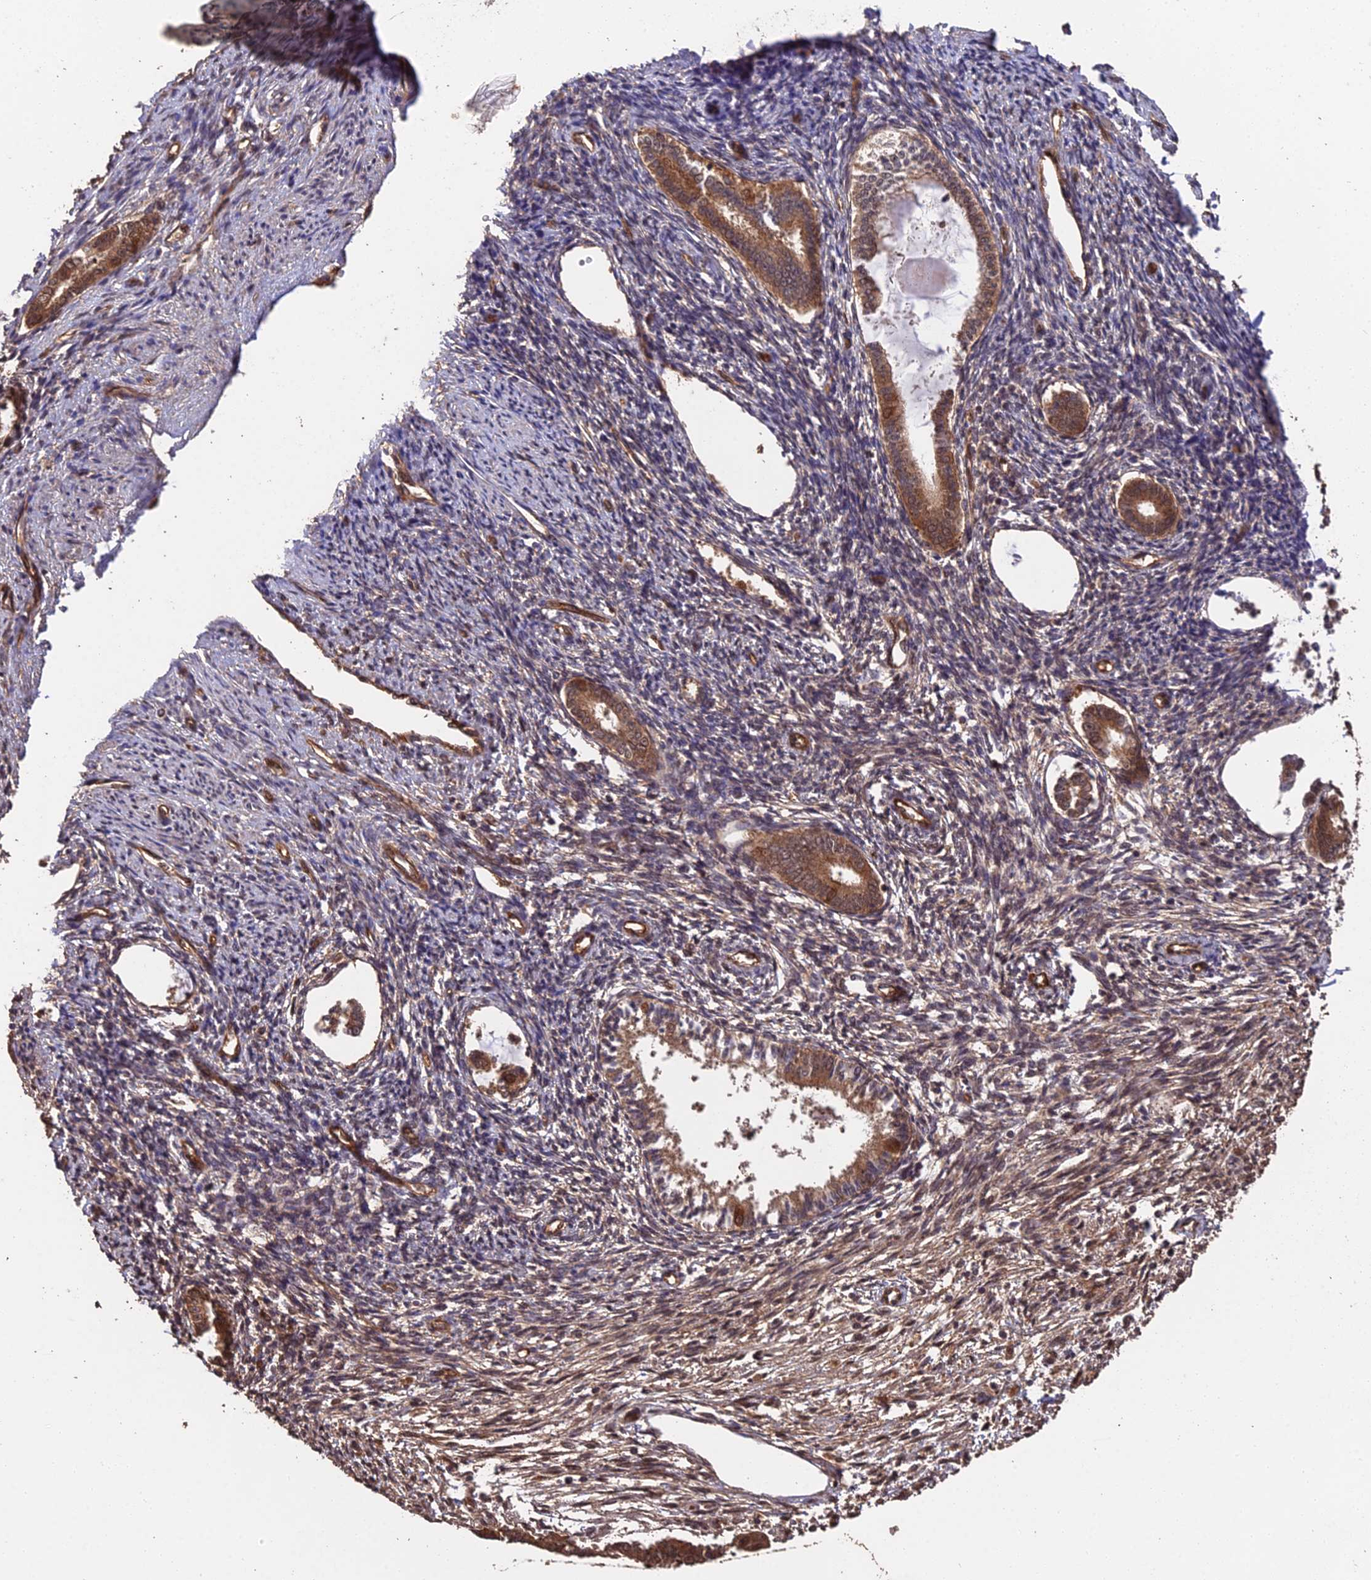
{"staining": {"intensity": "moderate", "quantity": "<25%", "location": "cytoplasmic/membranous,nuclear"}, "tissue": "endometrium", "cell_type": "Cells in endometrial stroma", "image_type": "normal", "snomed": [{"axis": "morphology", "description": "Normal tissue, NOS"}, {"axis": "topography", "description": "Endometrium"}], "caption": "Benign endometrium displays moderate cytoplasmic/membranous,nuclear expression in approximately <25% of cells in endometrial stroma (DAB = brown stain, brightfield microscopy at high magnification)..", "gene": "RALGAPA2", "patient": {"sex": "female", "age": 56}}